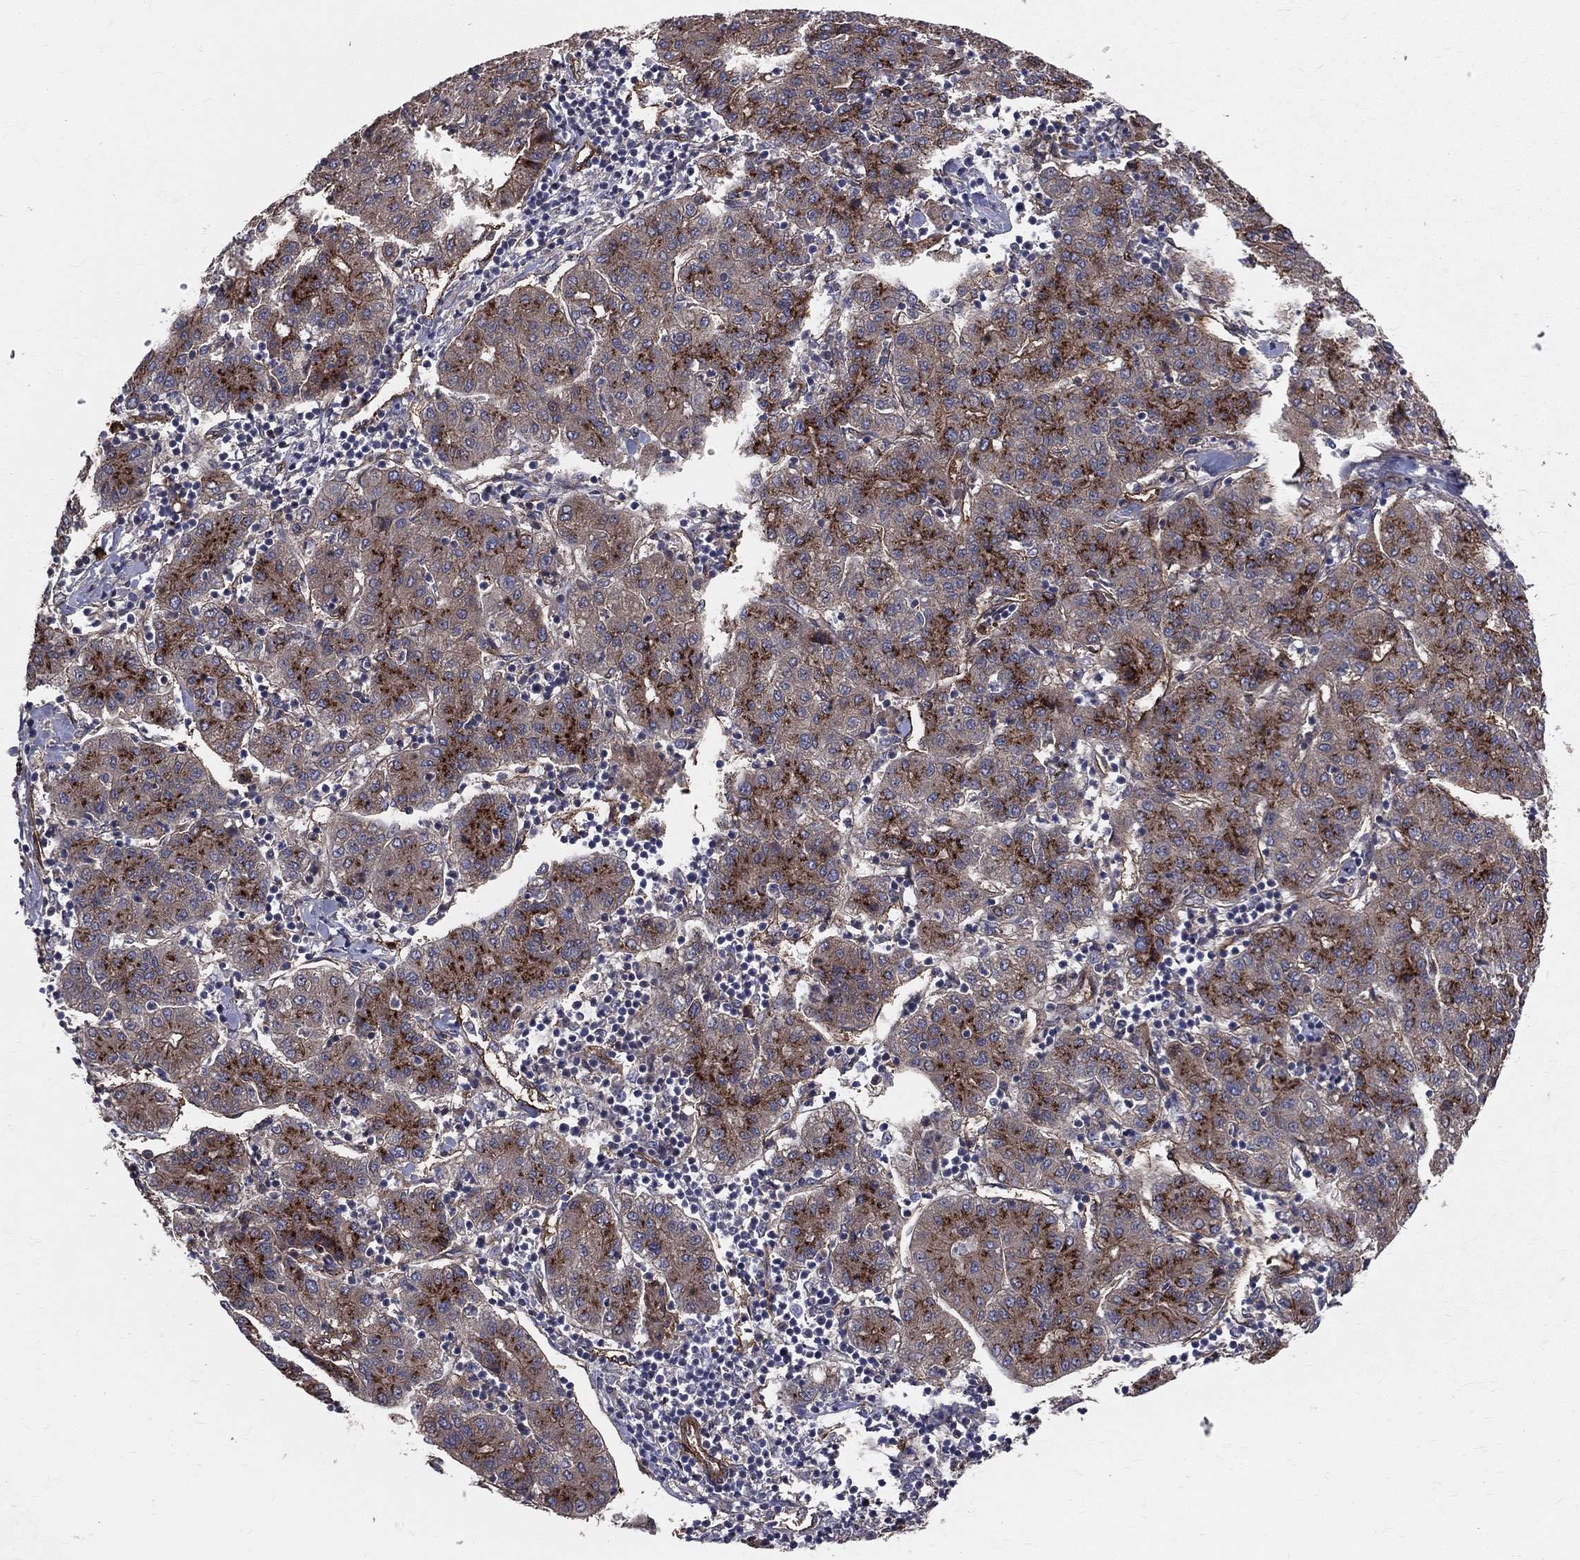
{"staining": {"intensity": "strong", "quantity": "25%-75%", "location": "cytoplasmic/membranous"}, "tissue": "liver cancer", "cell_type": "Tumor cells", "image_type": "cancer", "snomed": [{"axis": "morphology", "description": "Carcinoma, Hepatocellular, NOS"}, {"axis": "topography", "description": "Liver"}], "caption": "Immunohistochemistry (IHC) of liver hepatocellular carcinoma reveals high levels of strong cytoplasmic/membranous expression in about 25%-75% of tumor cells.", "gene": "ENTPD1", "patient": {"sex": "male", "age": 65}}